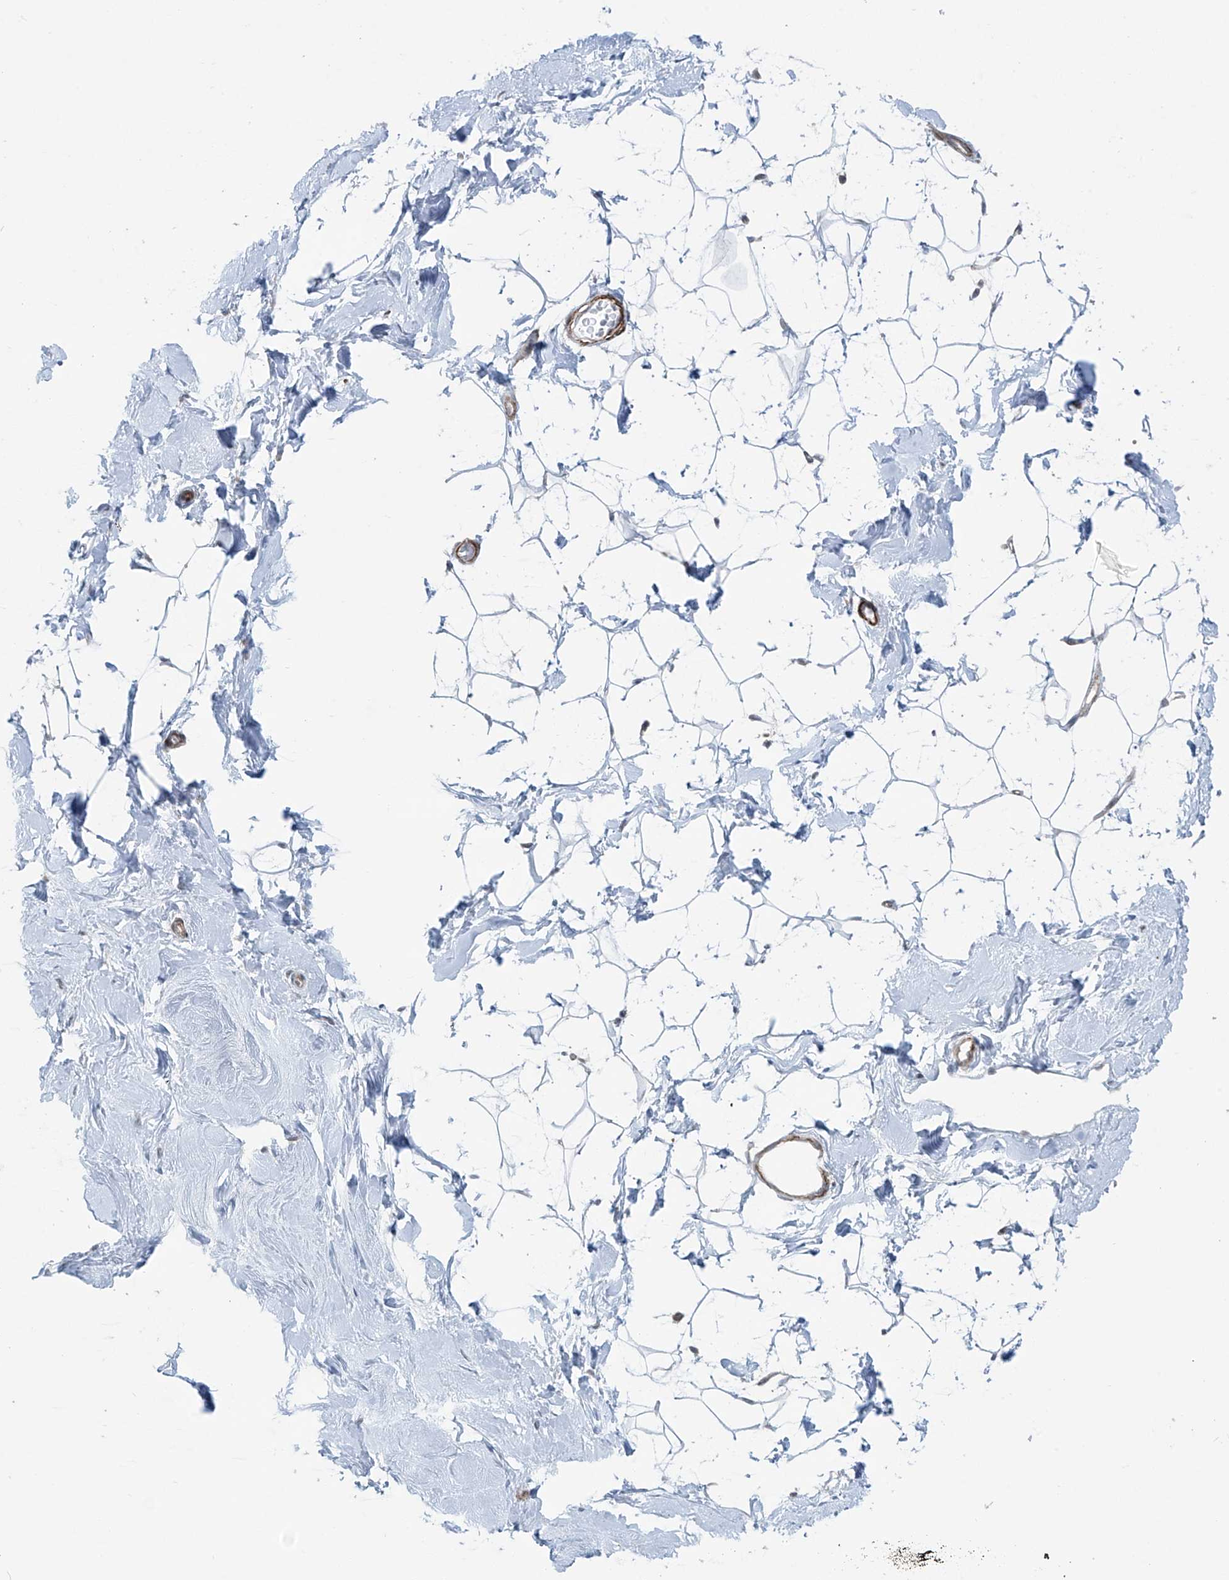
{"staining": {"intensity": "negative", "quantity": "none", "location": "none"}, "tissue": "breast", "cell_type": "Adipocytes", "image_type": "normal", "snomed": [{"axis": "morphology", "description": "Normal tissue, NOS"}, {"axis": "topography", "description": "Breast"}], "caption": "This is a histopathology image of IHC staining of benign breast, which shows no expression in adipocytes.", "gene": "RASGEF1A", "patient": {"sex": "female", "age": 26}}